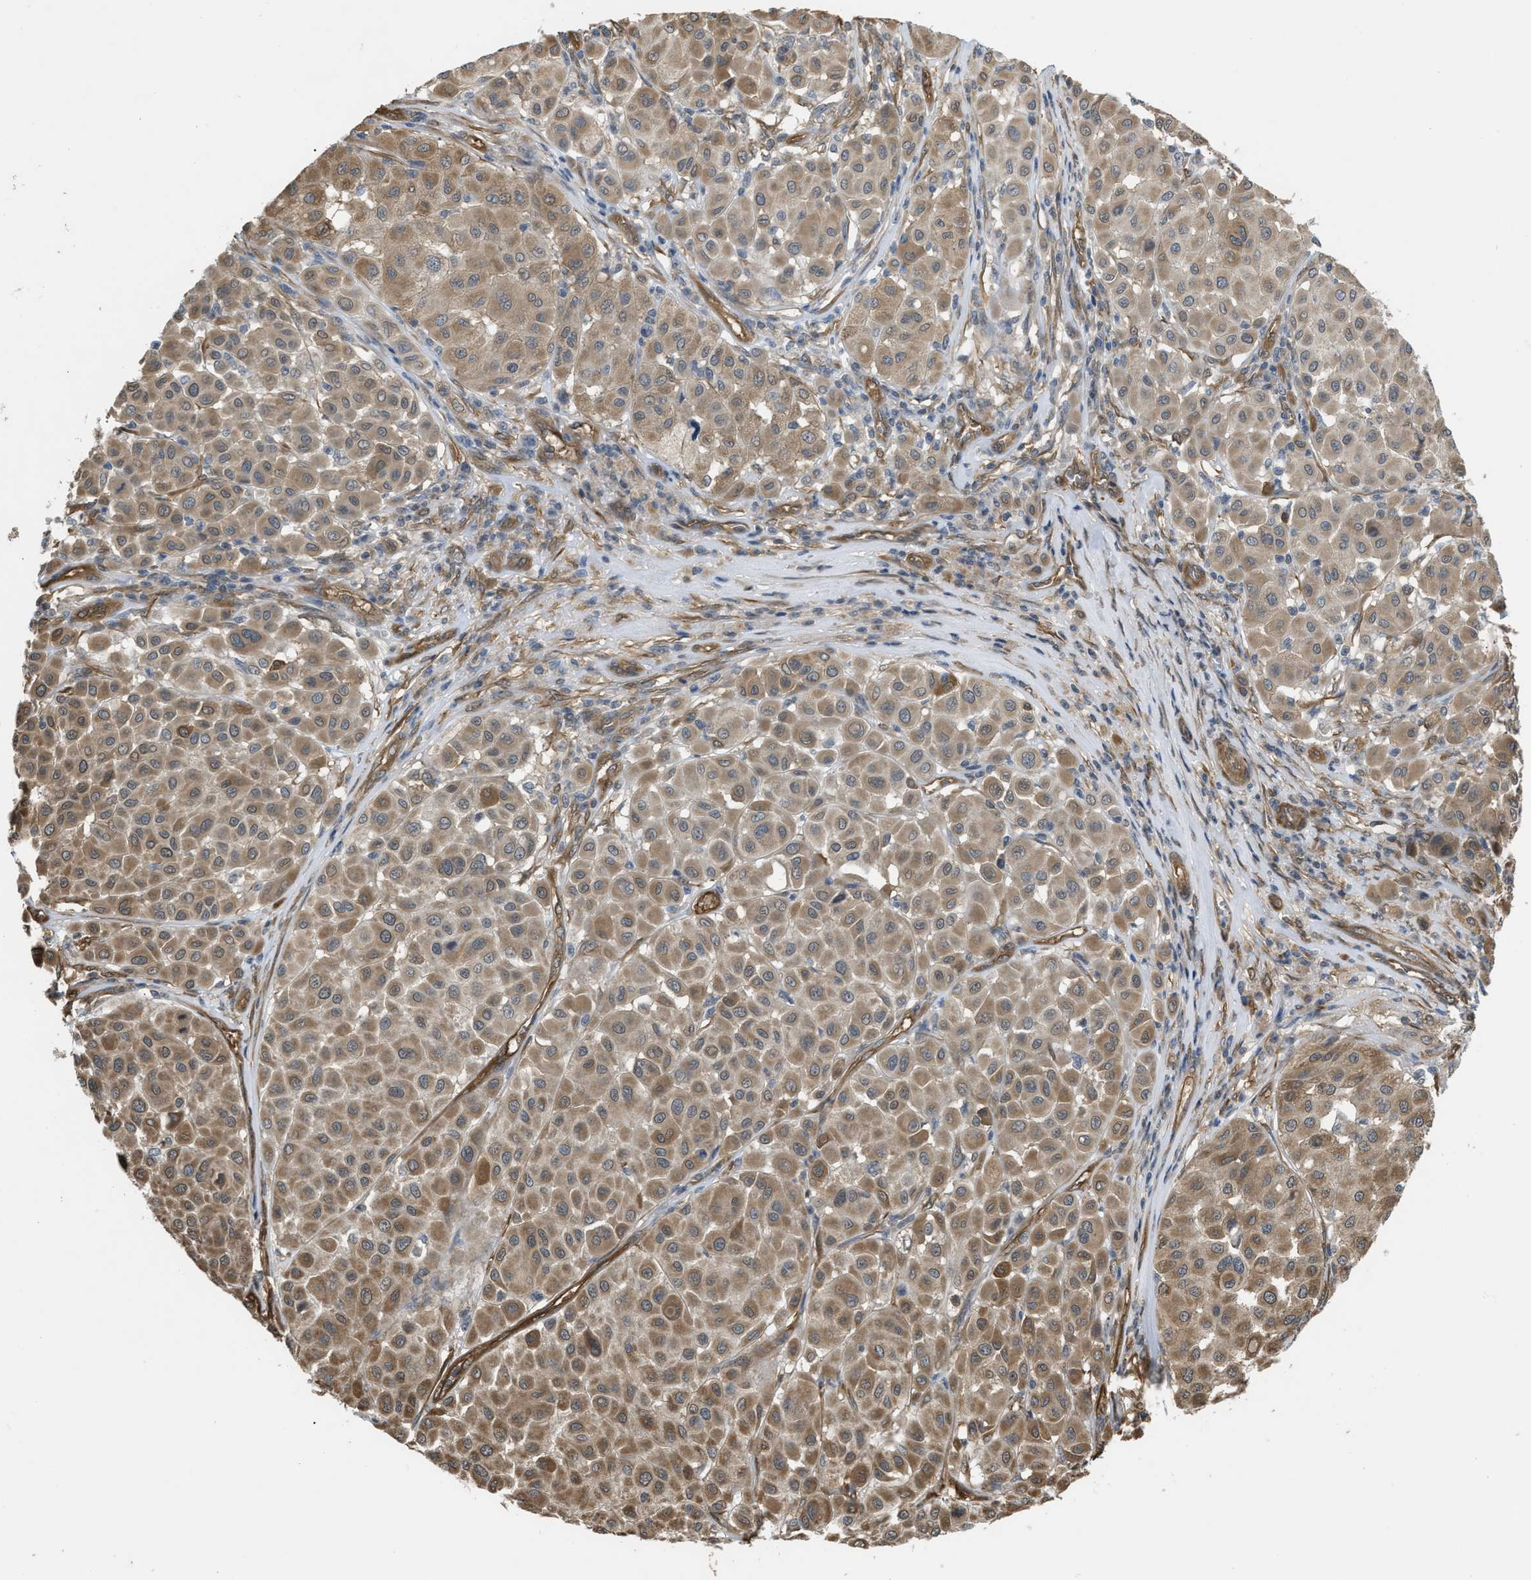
{"staining": {"intensity": "moderate", "quantity": ">75%", "location": "cytoplasmic/membranous"}, "tissue": "melanoma", "cell_type": "Tumor cells", "image_type": "cancer", "snomed": [{"axis": "morphology", "description": "Malignant melanoma, Metastatic site"}, {"axis": "topography", "description": "Soft tissue"}], "caption": "DAB (3,3'-diaminobenzidine) immunohistochemical staining of human melanoma displays moderate cytoplasmic/membranous protein expression in about >75% of tumor cells.", "gene": "BAG3", "patient": {"sex": "male", "age": 41}}